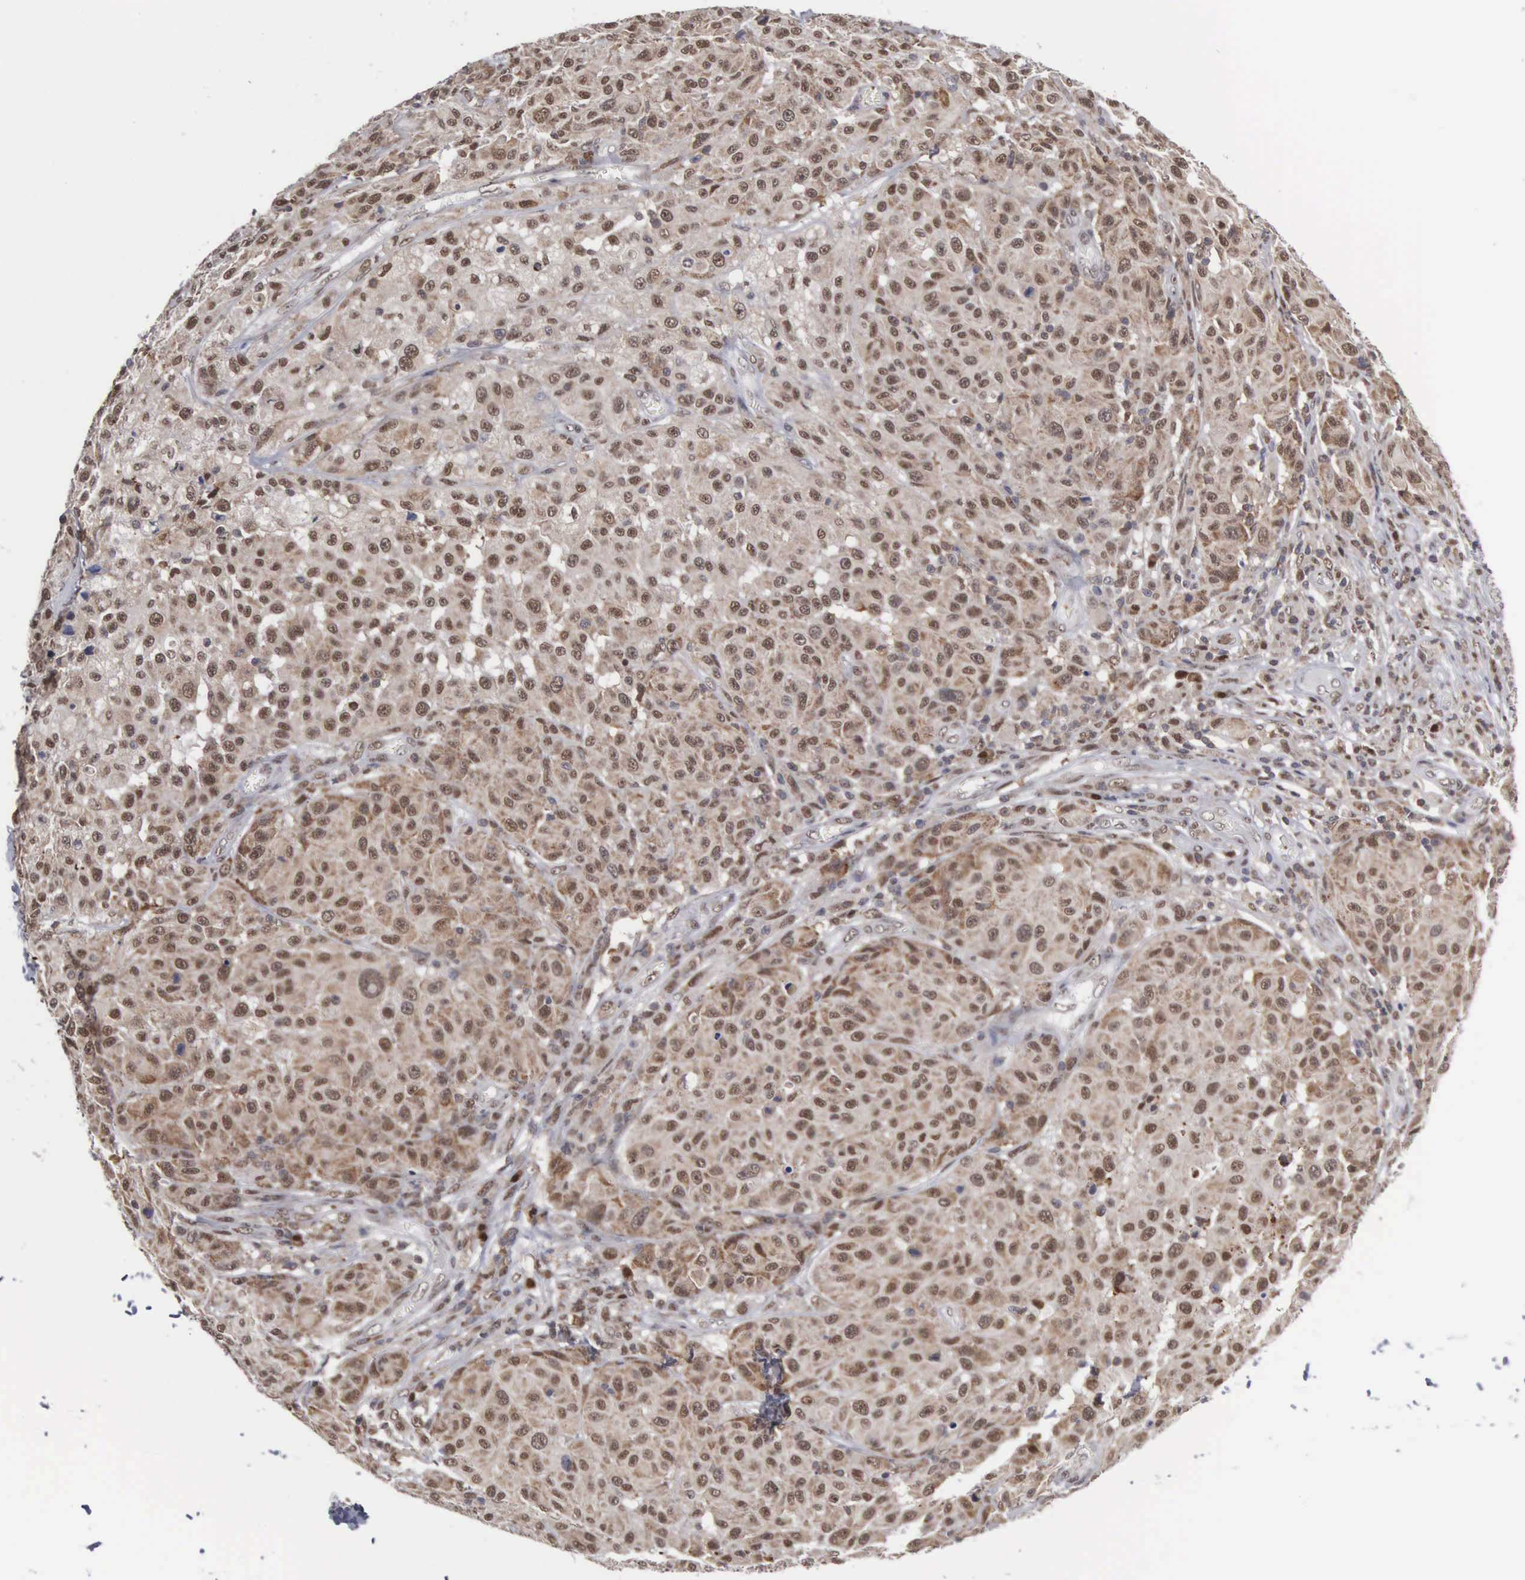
{"staining": {"intensity": "moderate", "quantity": ">75%", "location": "nuclear"}, "tissue": "melanoma", "cell_type": "Tumor cells", "image_type": "cancer", "snomed": [{"axis": "morphology", "description": "Malignant melanoma, NOS"}, {"axis": "topography", "description": "Skin"}], "caption": "Tumor cells show moderate nuclear positivity in about >75% of cells in melanoma.", "gene": "TRMT5", "patient": {"sex": "female", "age": 77}}